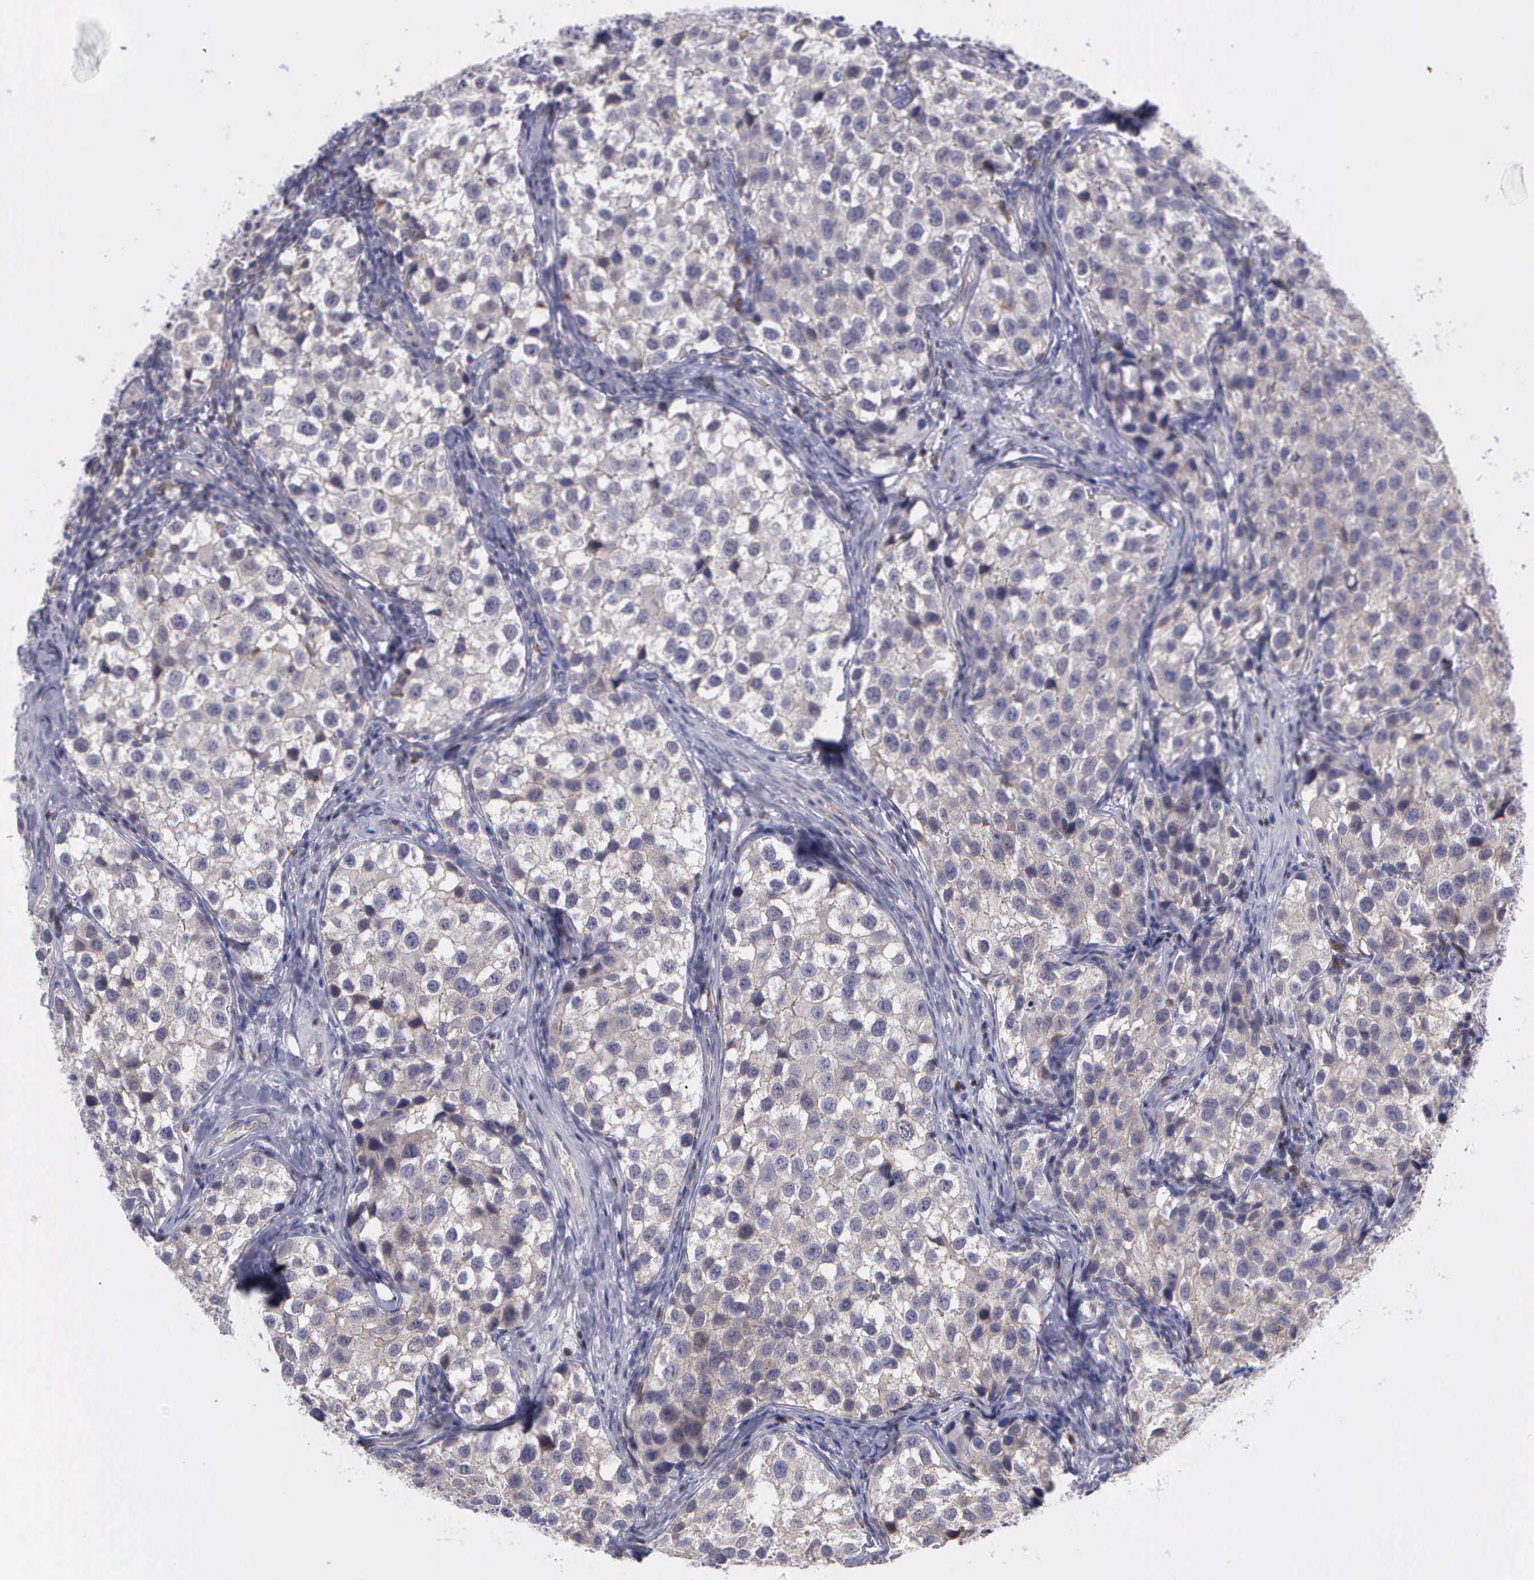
{"staining": {"intensity": "negative", "quantity": "none", "location": "none"}, "tissue": "testis cancer", "cell_type": "Tumor cells", "image_type": "cancer", "snomed": [{"axis": "morphology", "description": "Seminoma, NOS"}, {"axis": "topography", "description": "Testis"}], "caption": "IHC image of neoplastic tissue: human seminoma (testis) stained with DAB displays no significant protein positivity in tumor cells. The staining is performed using DAB (3,3'-diaminobenzidine) brown chromogen with nuclei counter-stained in using hematoxylin.", "gene": "MICAL3", "patient": {"sex": "male", "age": 39}}